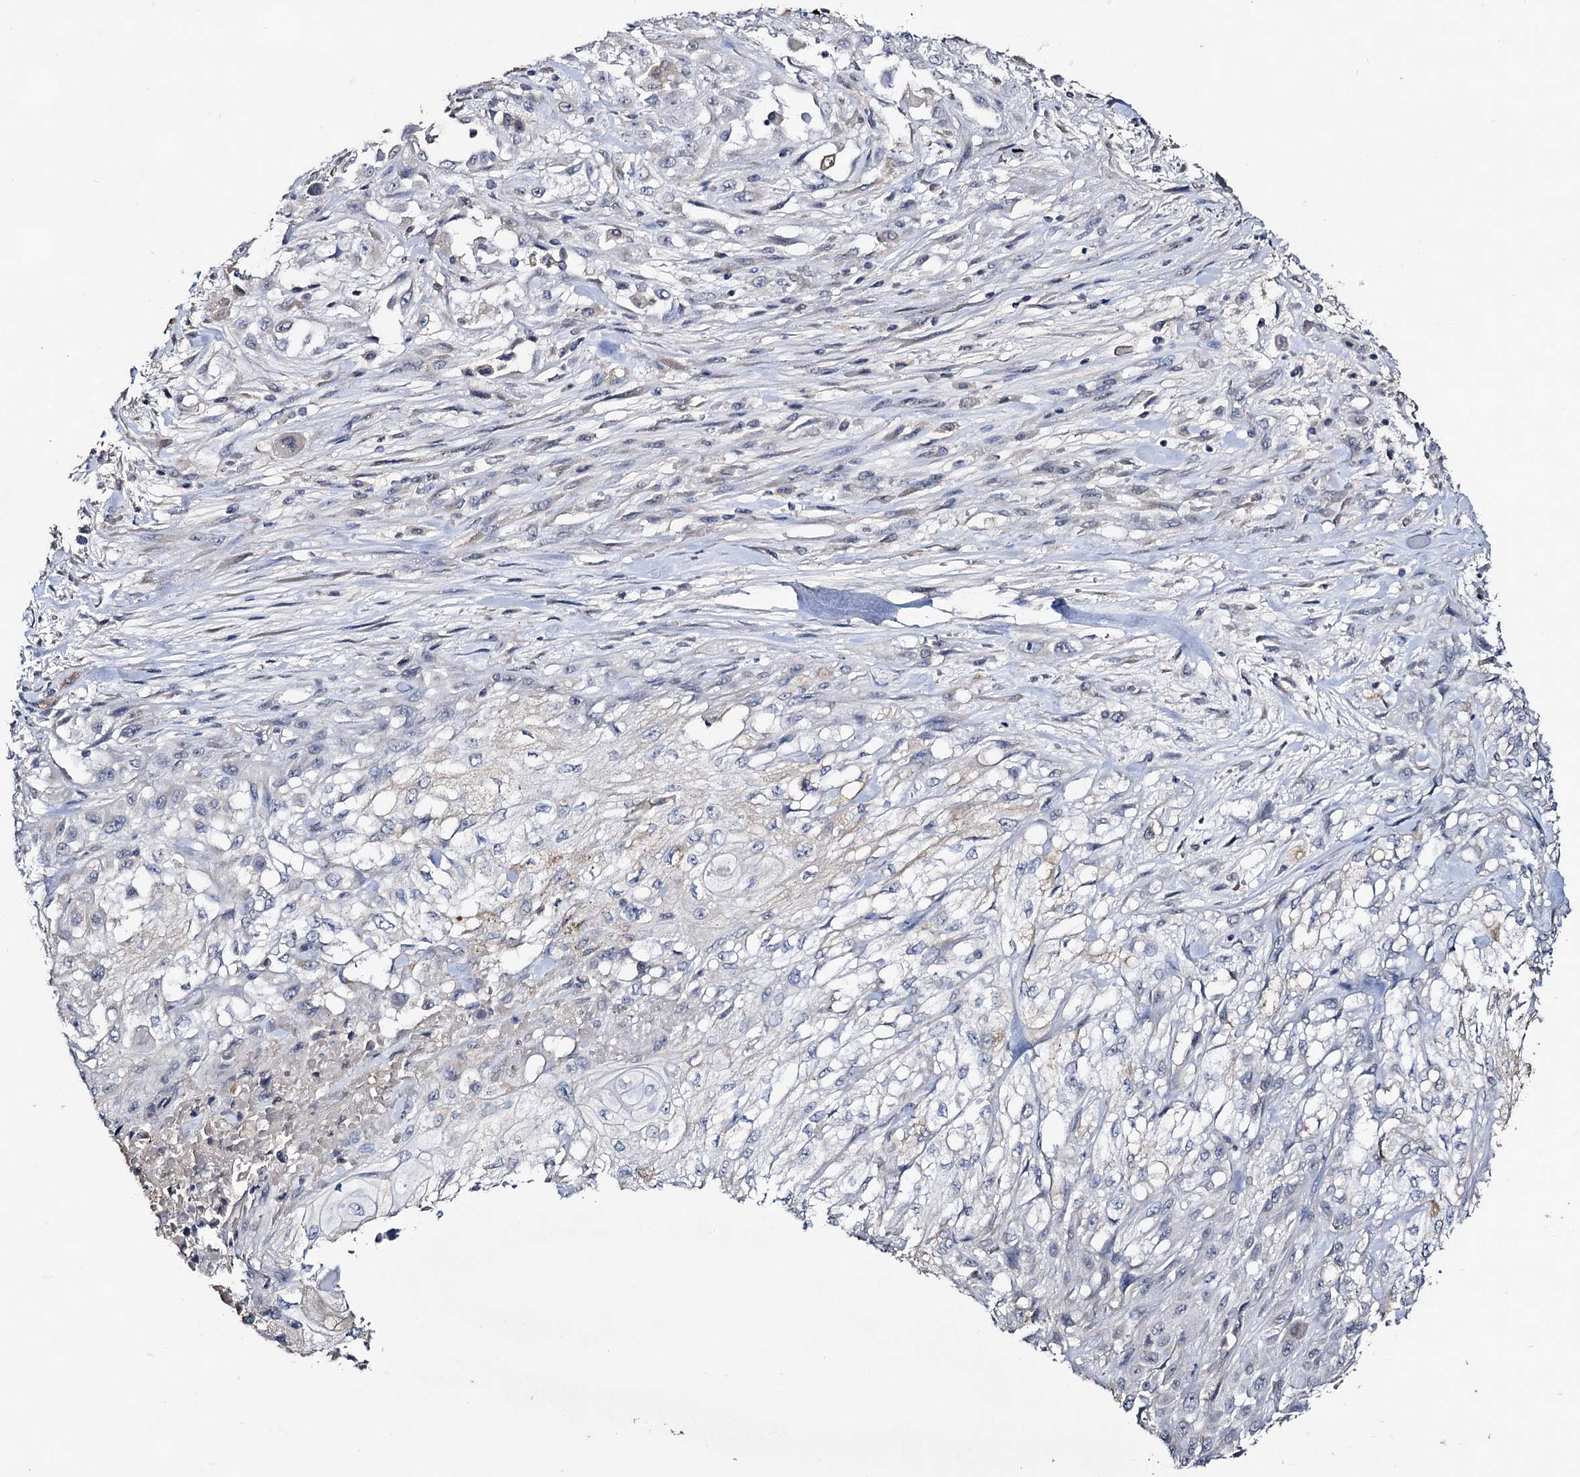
{"staining": {"intensity": "negative", "quantity": "none", "location": "none"}, "tissue": "skin cancer", "cell_type": "Tumor cells", "image_type": "cancer", "snomed": [{"axis": "morphology", "description": "Squamous cell carcinoma, NOS"}, {"axis": "morphology", "description": "Squamous cell carcinoma, metastatic, NOS"}, {"axis": "topography", "description": "Skin"}, {"axis": "topography", "description": "Lymph node"}], "caption": "Tumor cells show no significant positivity in metastatic squamous cell carcinoma (skin).", "gene": "PLIN1", "patient": {"sex": "male", "age": 75}}